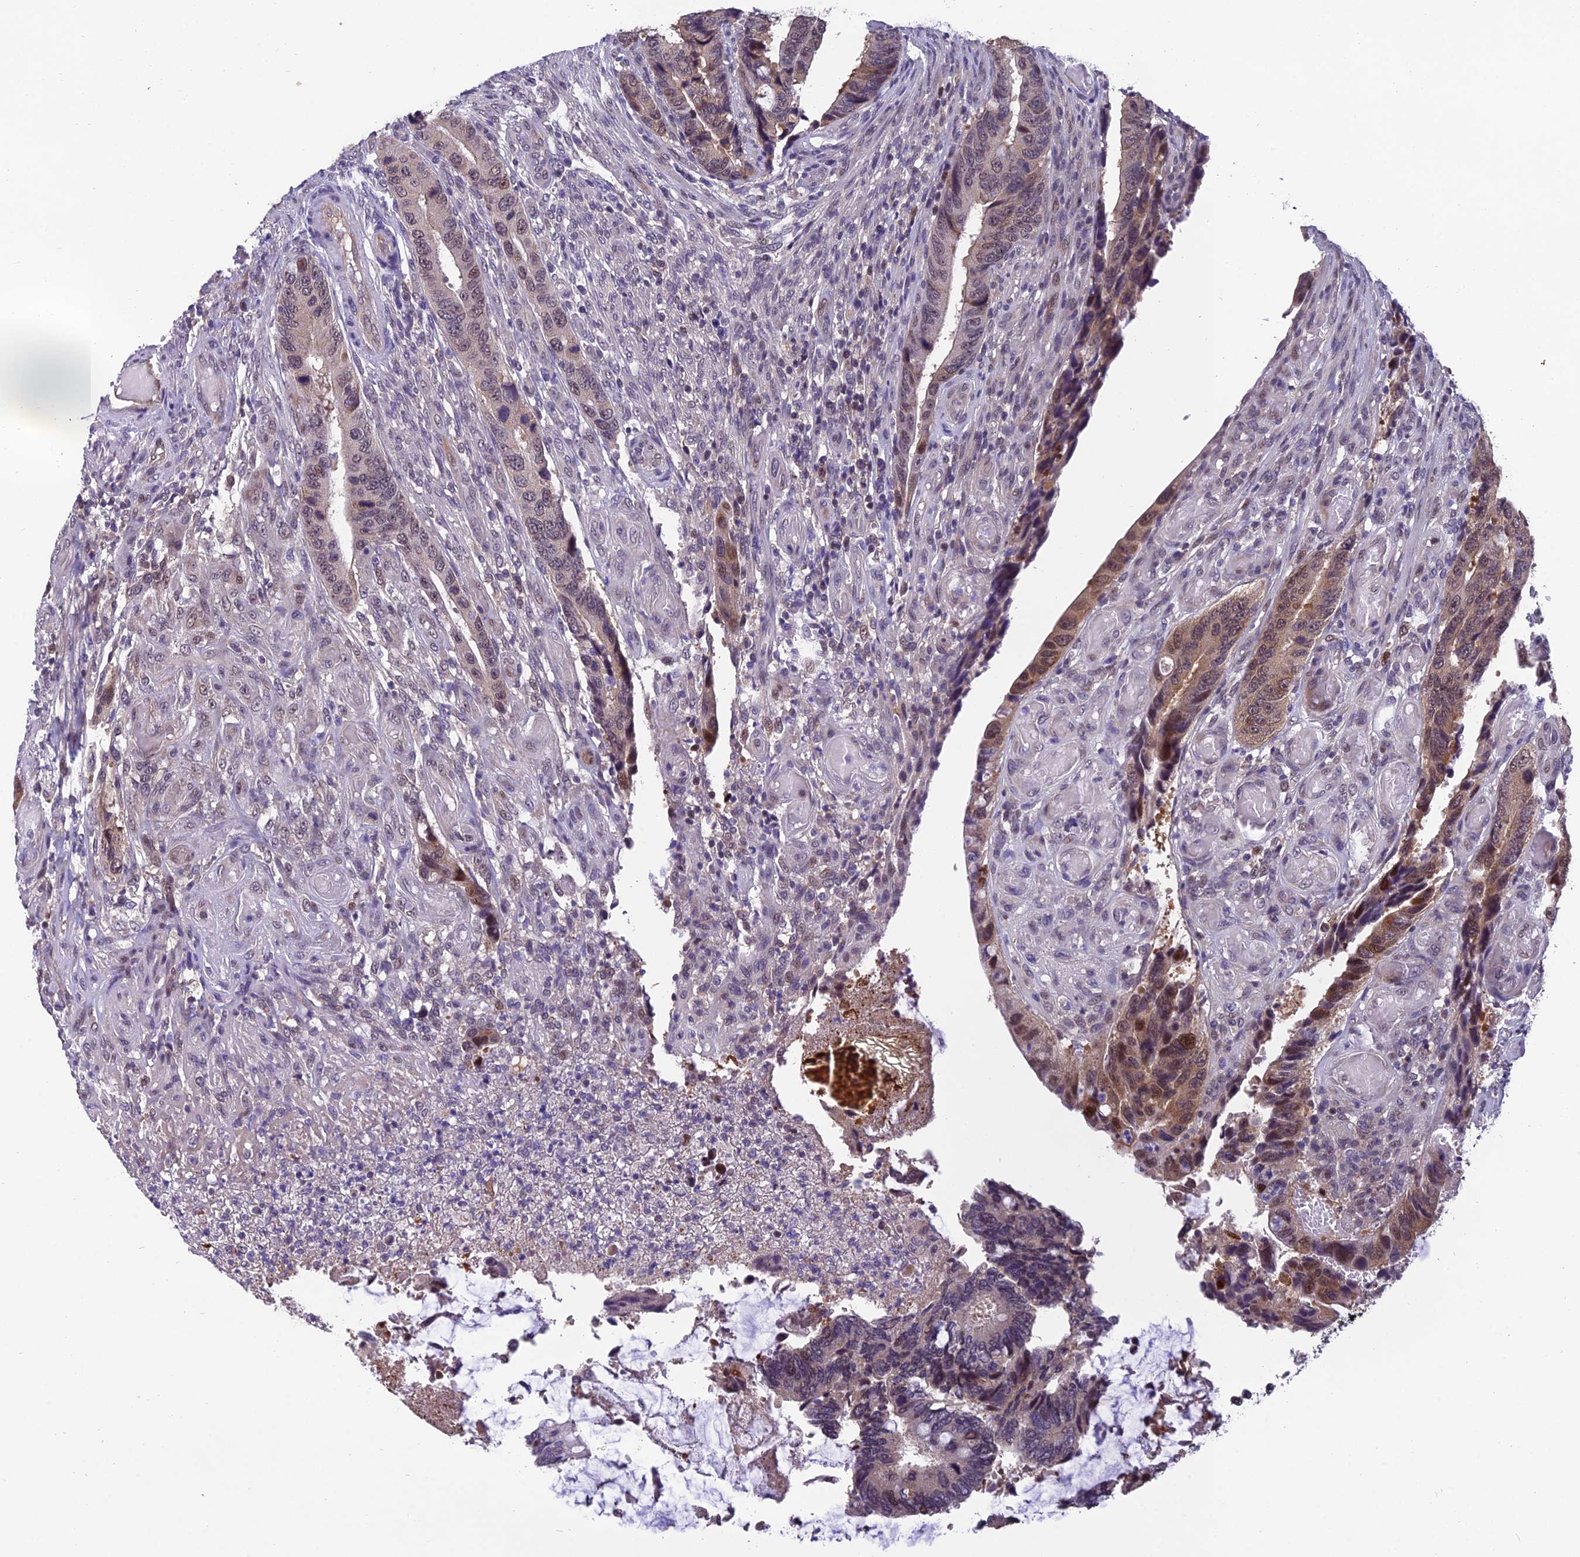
{"staining": {"intensity": "moderate", "quantity": "25%-75%", "location": "cytoplasmic/membranous,nuclear"}, "tissue": "colorectal cancer", "cell_type": "Tumor cells", "image_type": "cancer", "snomed": [{"axis": "morphology", "description": "Adenocarcinoma, NOS"}, {"axis": "topography", "description": "Colon"}], "caption": "Colorectal adenocarcinoma stained with a protein marker reveals moderate staining in tumor cells.", "gene": "GRWD1", "patient": {"sex": "male", "age": 87}}